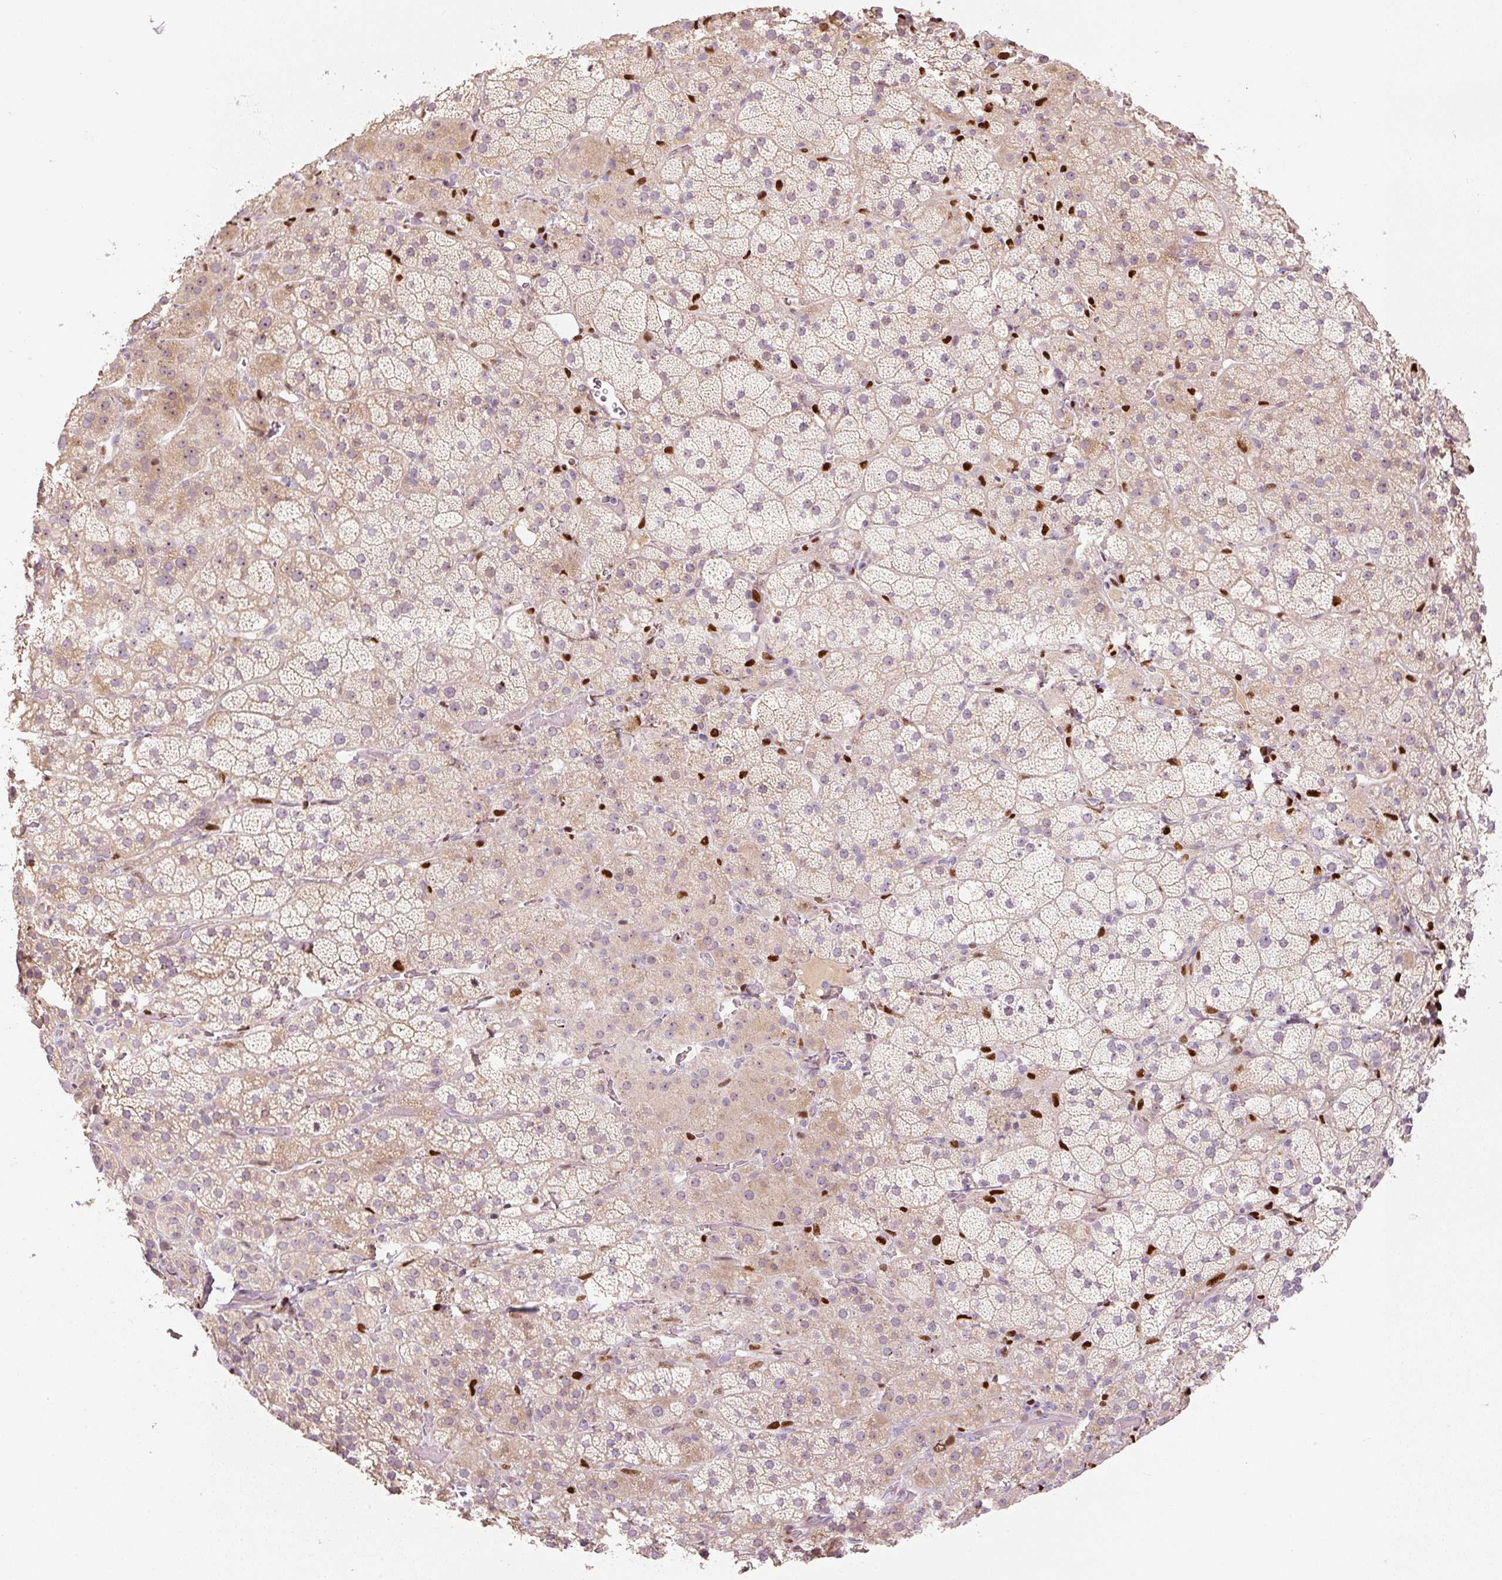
{"staining": {"intensity": "moderate", "quantity": "25%-75%", "location": "cytoplasmic/membranous,nuclear"}, "tissue": "adrenal gland", "cell_type": "Glandular cells", "image_type": "normal", "snomed": [{"axis": "morphology", "description": "Normal tissue, NOS"}, {"axis": "topography", "description": "Adrenal gland"}], "caption": "Protein staining of benign adrenal gland displays moderate cytoplasmic/membranous,nuclear staining in approximately 25%-75% of glandular cells. (DAB (3,3'-diaminobenzidine) IHC with brightfield microscopy, high magnification).", "gene": "PWWP3B", "patient": {"sex": "male", "age": 57}}